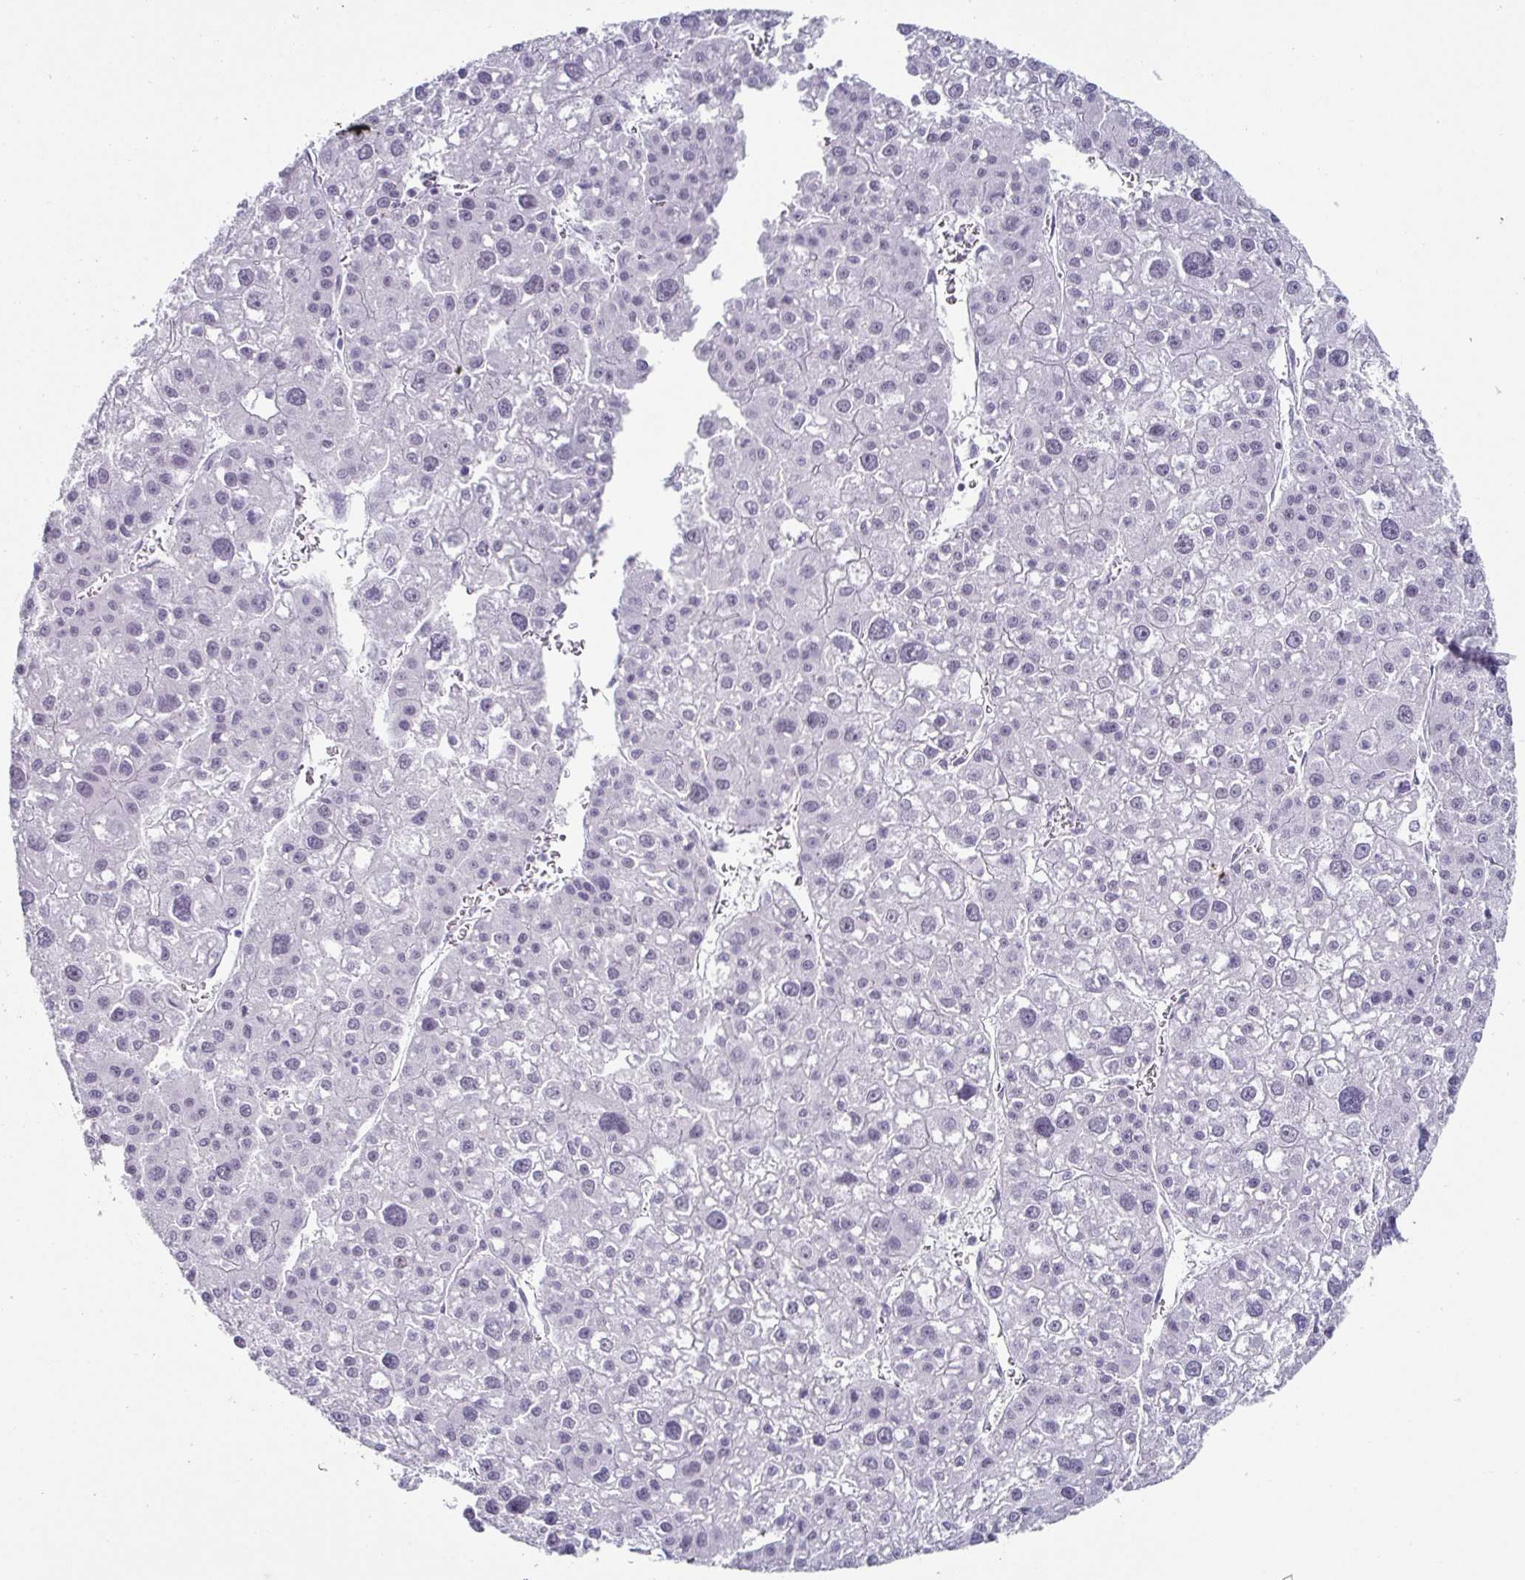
{"staining": {"intensity": "negative", "quantity": "none", "location": "none"}, "tissue": "liver cancer", "cell_type": "Tumor cells", "image_type": "cancer", "snomed": [{"axis": "morphology", "description": "Carcinoma, Hepatocellular, NOS"}, {"axis": "topography", "description": "Liver"}], "caption": "Immunohistochemical staining of human liver hepatocellular carcinoma displays no significant positivity in tumor cells. (IHC, brightfield microscopy, high magnification).", "gene": "VSIG10L", "patient": {"sex": "male", "age": 73}}